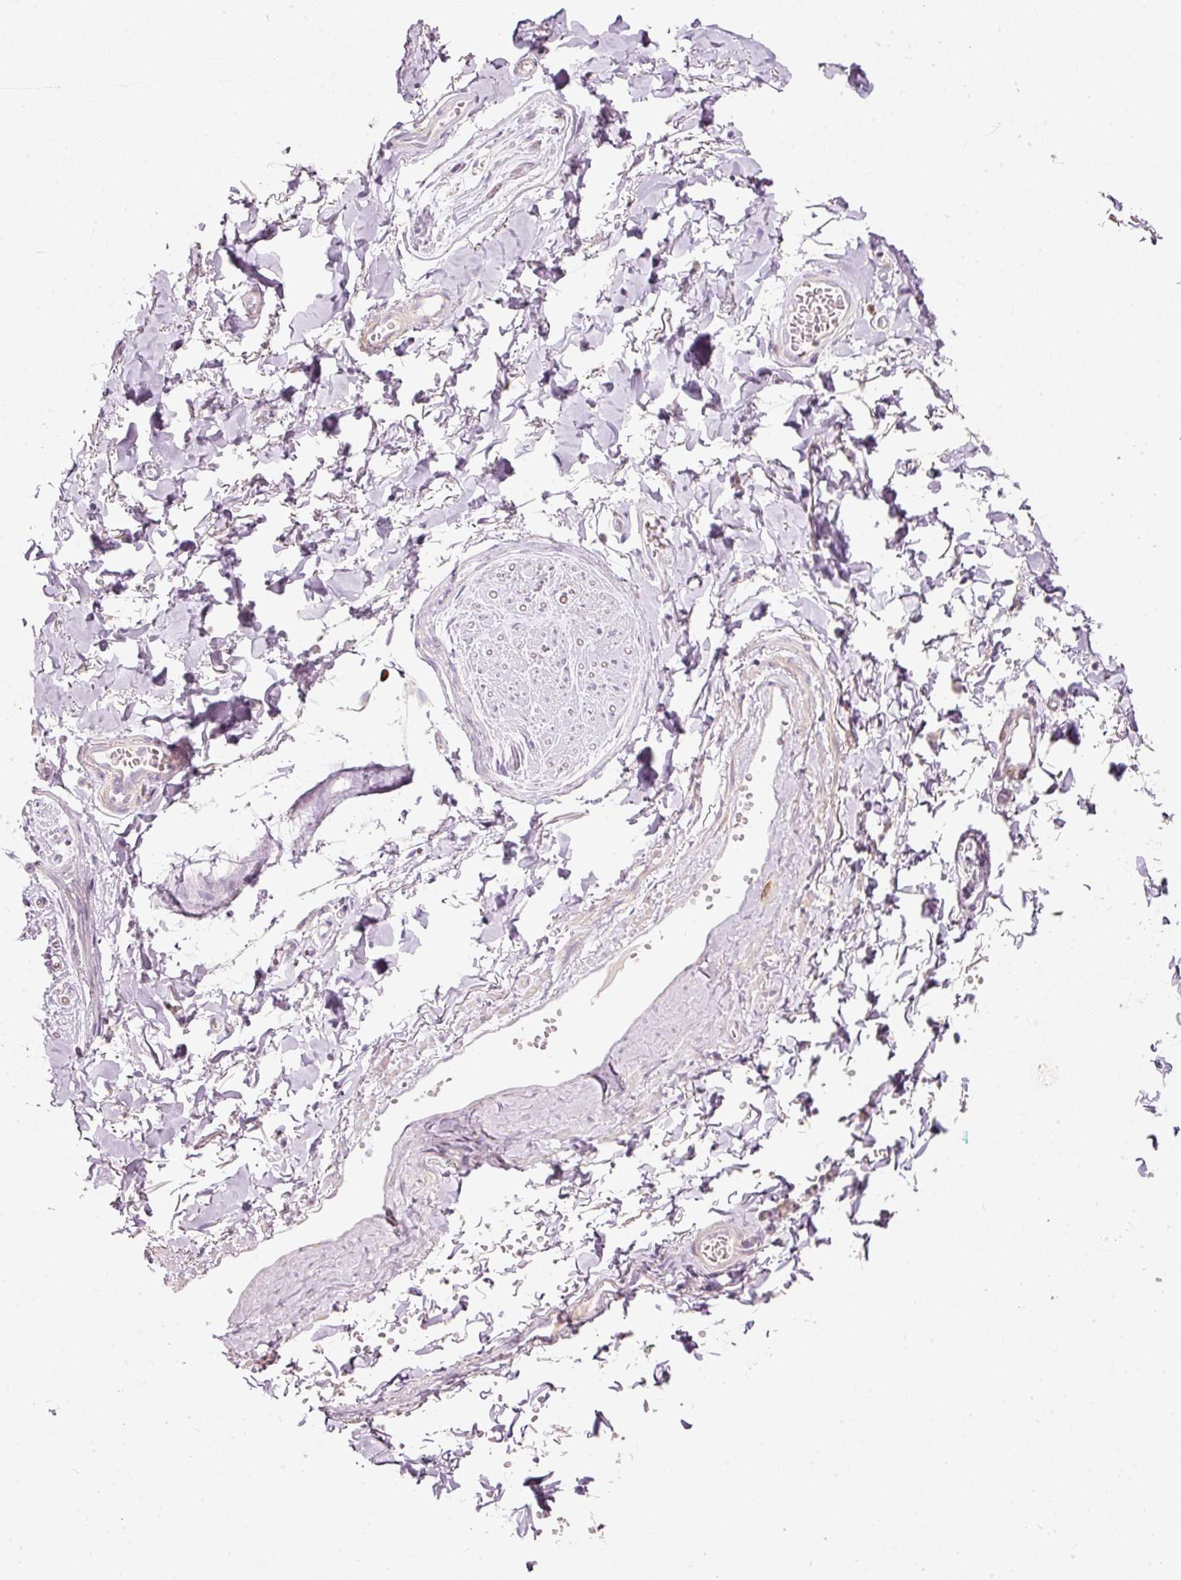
{"staining": {"intensity": "negative", "quantity": "none", "location": "none"}, "tissue": "adipose tissue", "cell_type": "Adipocytes", "image_type": "normal", "snomed": [{"axis": "morphology", "description": "Normal tissue, NOS"}, {"axis": "topography", "description": "Vulva"}, {"axis": "topography", "description": "Vagina"}, {"axis": "topography", "description": "Peripheral nerve tissue"}], "caption": "Immunohistochemistry (IHC) image of unremarkable human adipose tissue stained for a protein (brown), which exhibits no positivity in adipocytes.", "gene": "MTHFD2", "patient": {"sex": "female", "age": 66}}